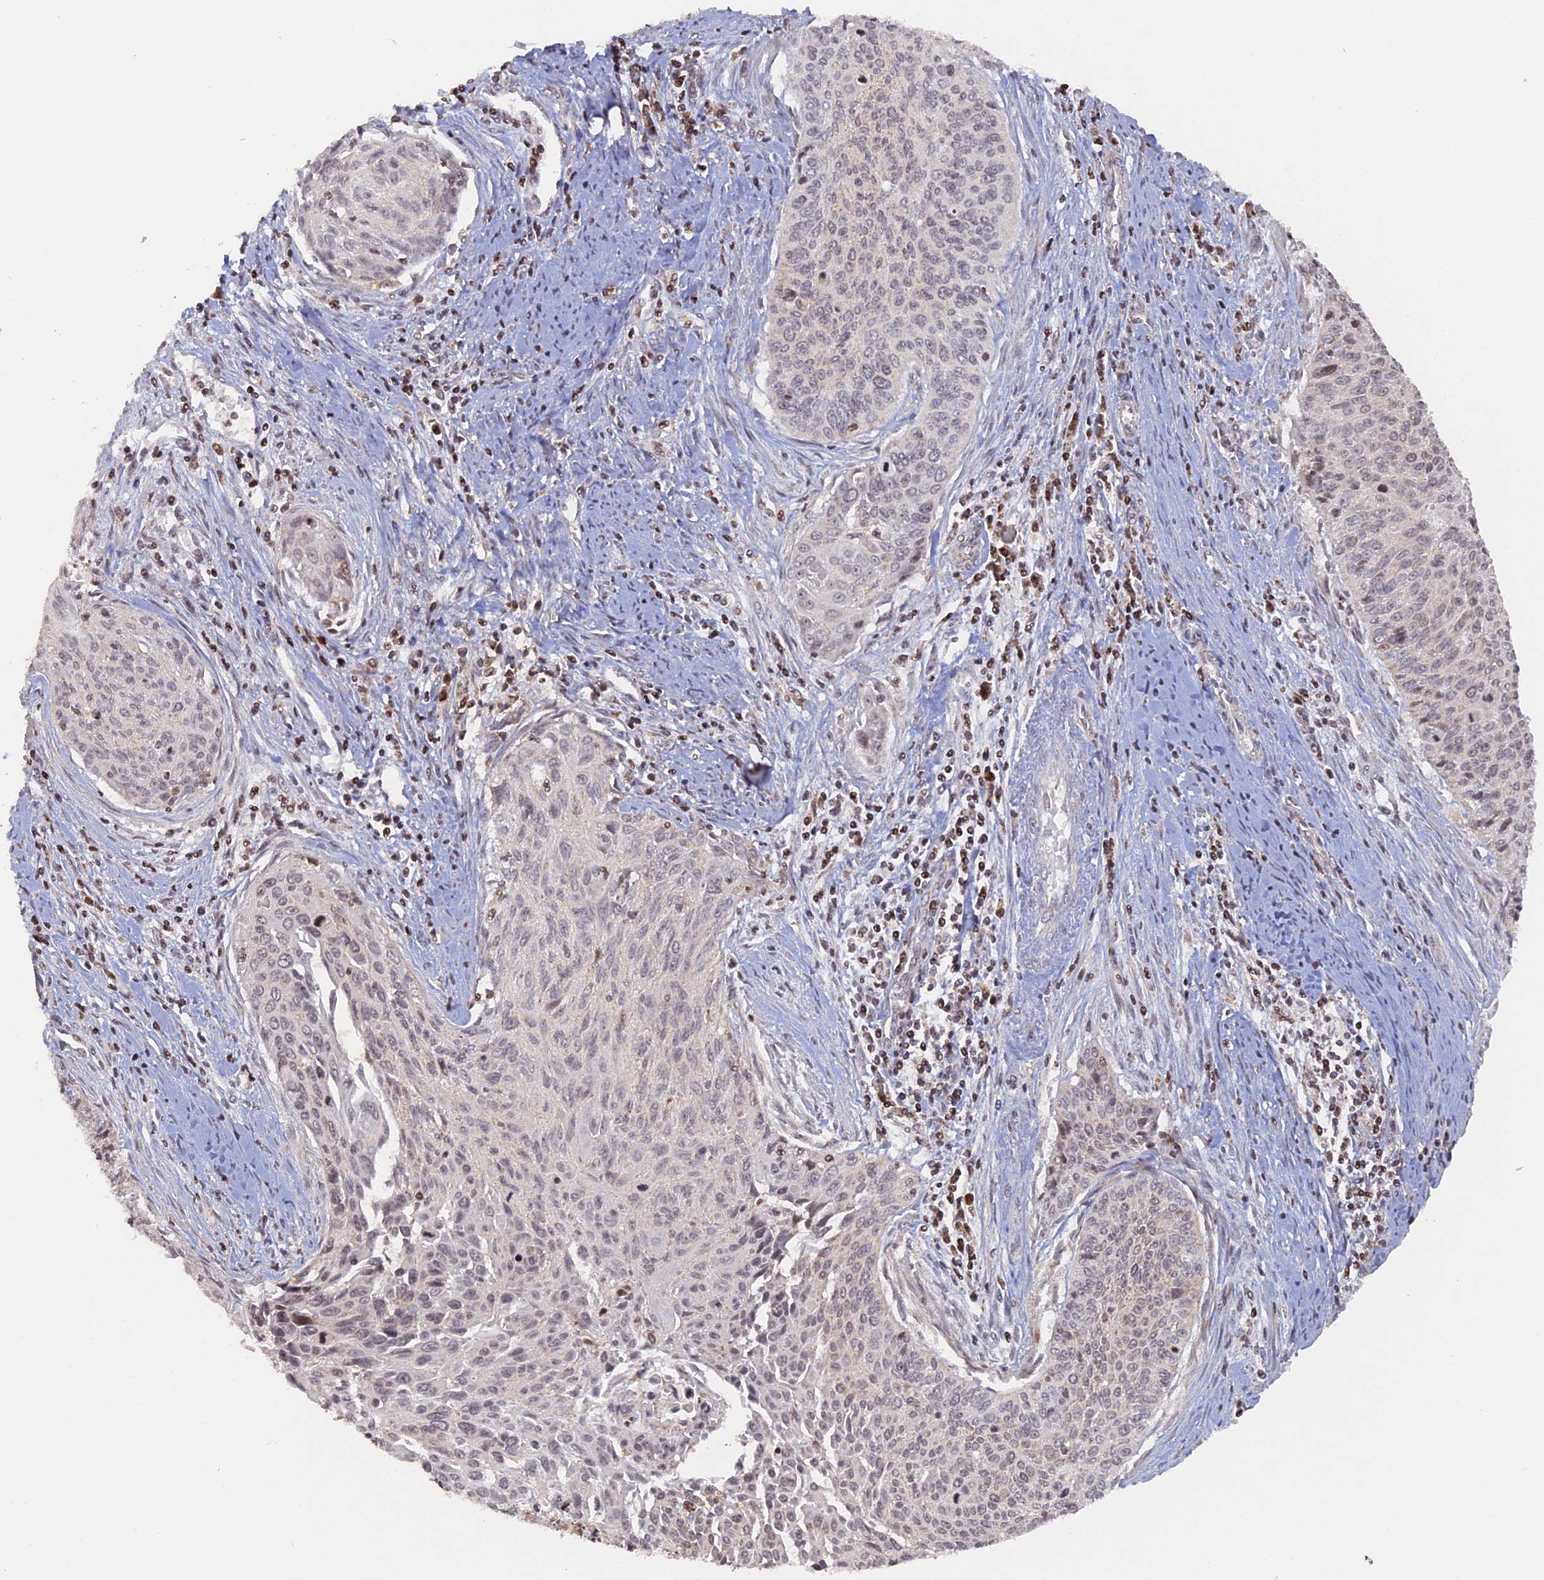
{"staining": {"intensity": "negative", "quantity": "none", "location": "none"}, "tissue": "cervical cancer", "cell_type": "Tumor cells", "image_type": "cancer", "snomed": [{"axis": "morphology", "description": "Squamous cell carcinoma, NOS"}, {"axis": "topography", "description": "Cervix"}], "caption": "Immunohistochemistry of human cervical cancer exhibits no positivity in tumor cells.", "gene": "MPV17L", "patient": {"sex": "female", "age": 55}}